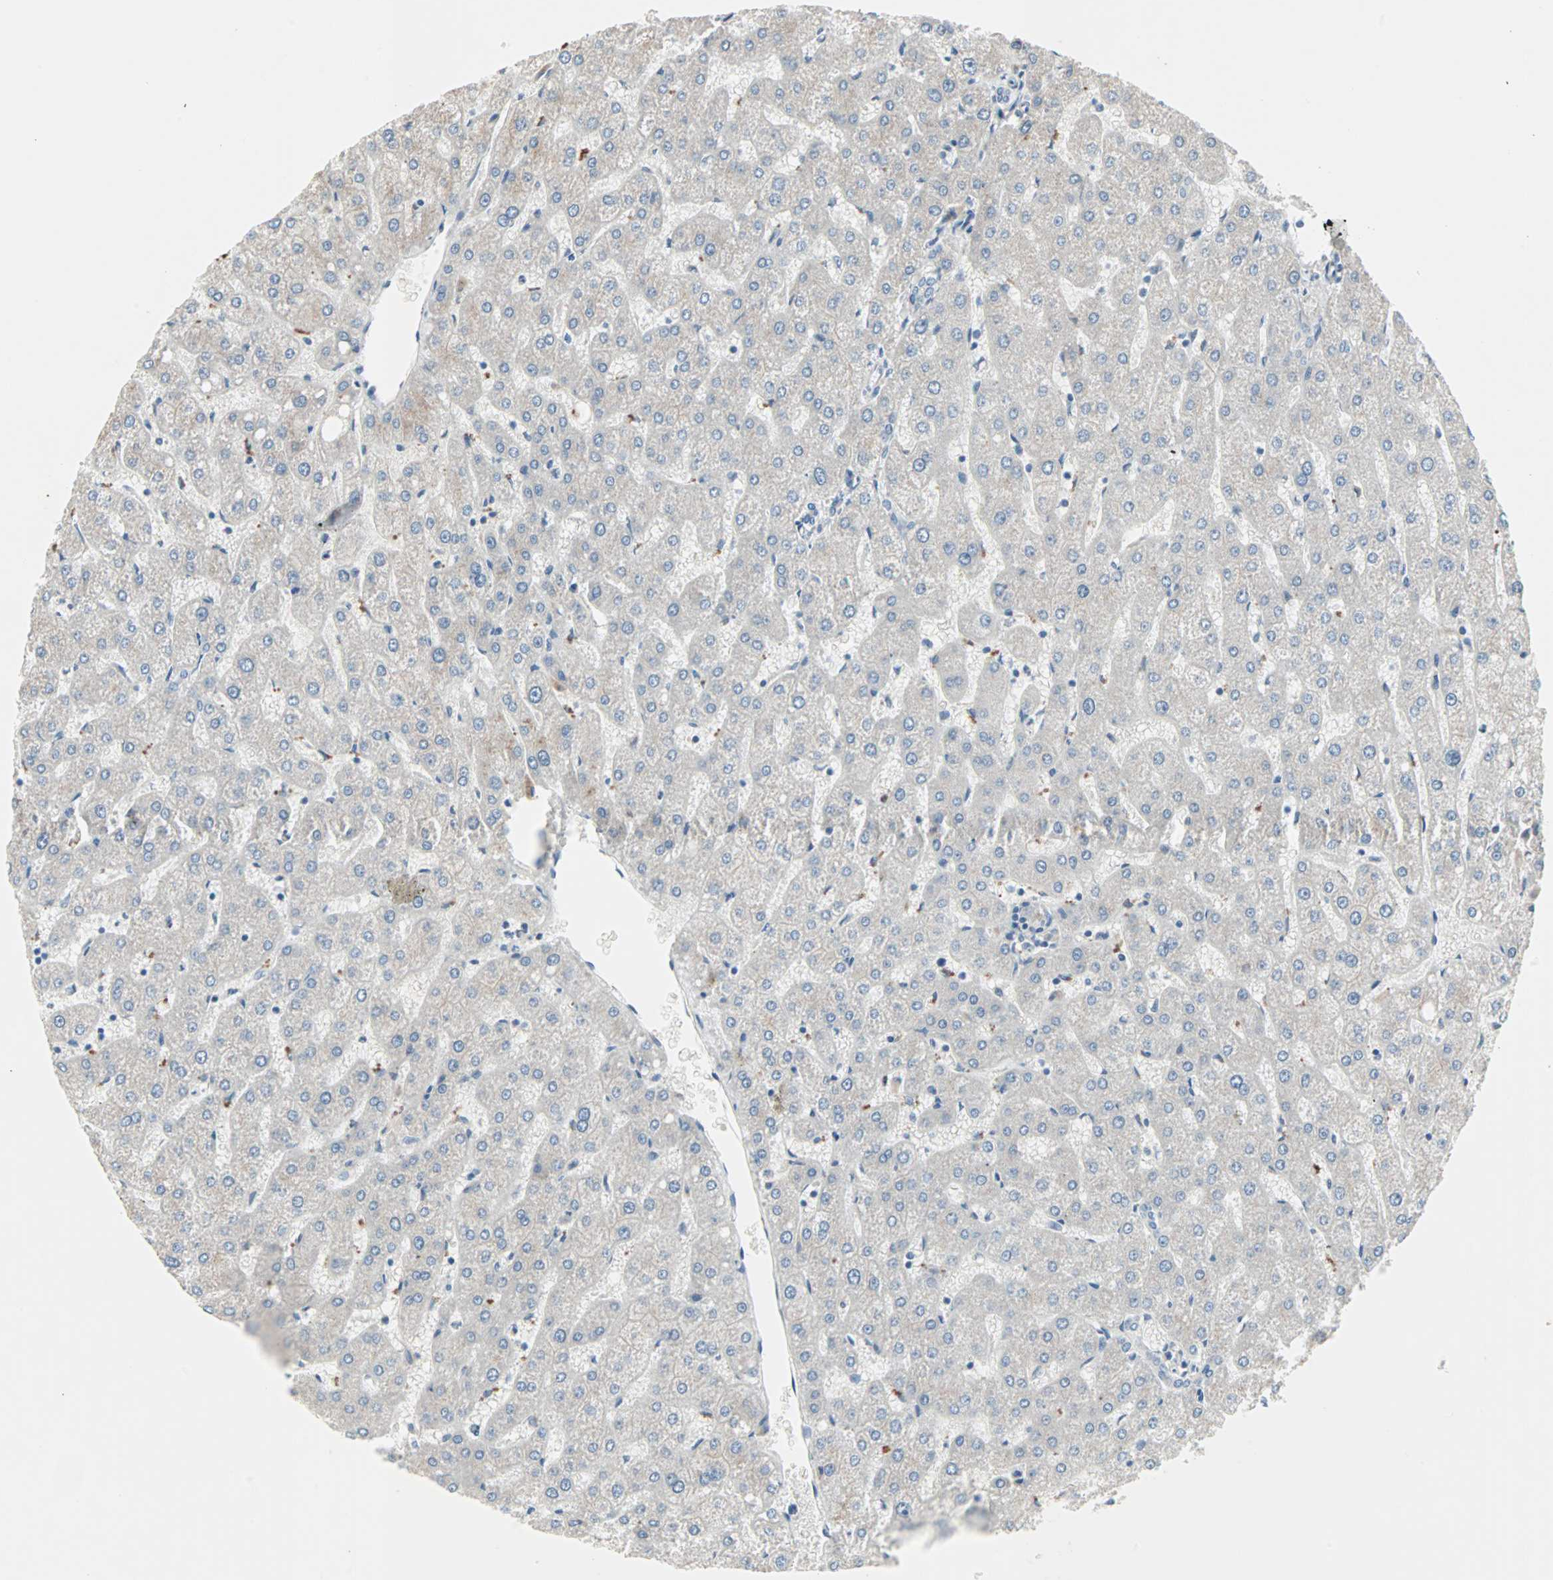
{"staining": {"intensity": "negative", "quantity": "none", "location": "none"}, "tissue": "liver", "cell_type": "Cholangiocytes", "image_type": "normal", "snomed": [{"axis": "morphology", "description": "Normal tissue, NOS"}, {"axis": "topography", "description": "Liver"}], "caption": "IHC of unremarkable human liver exhibits no positivity in cholangiocytes.", "gene": "CAND2", "patient": {"sex": "male", "age": 67}}